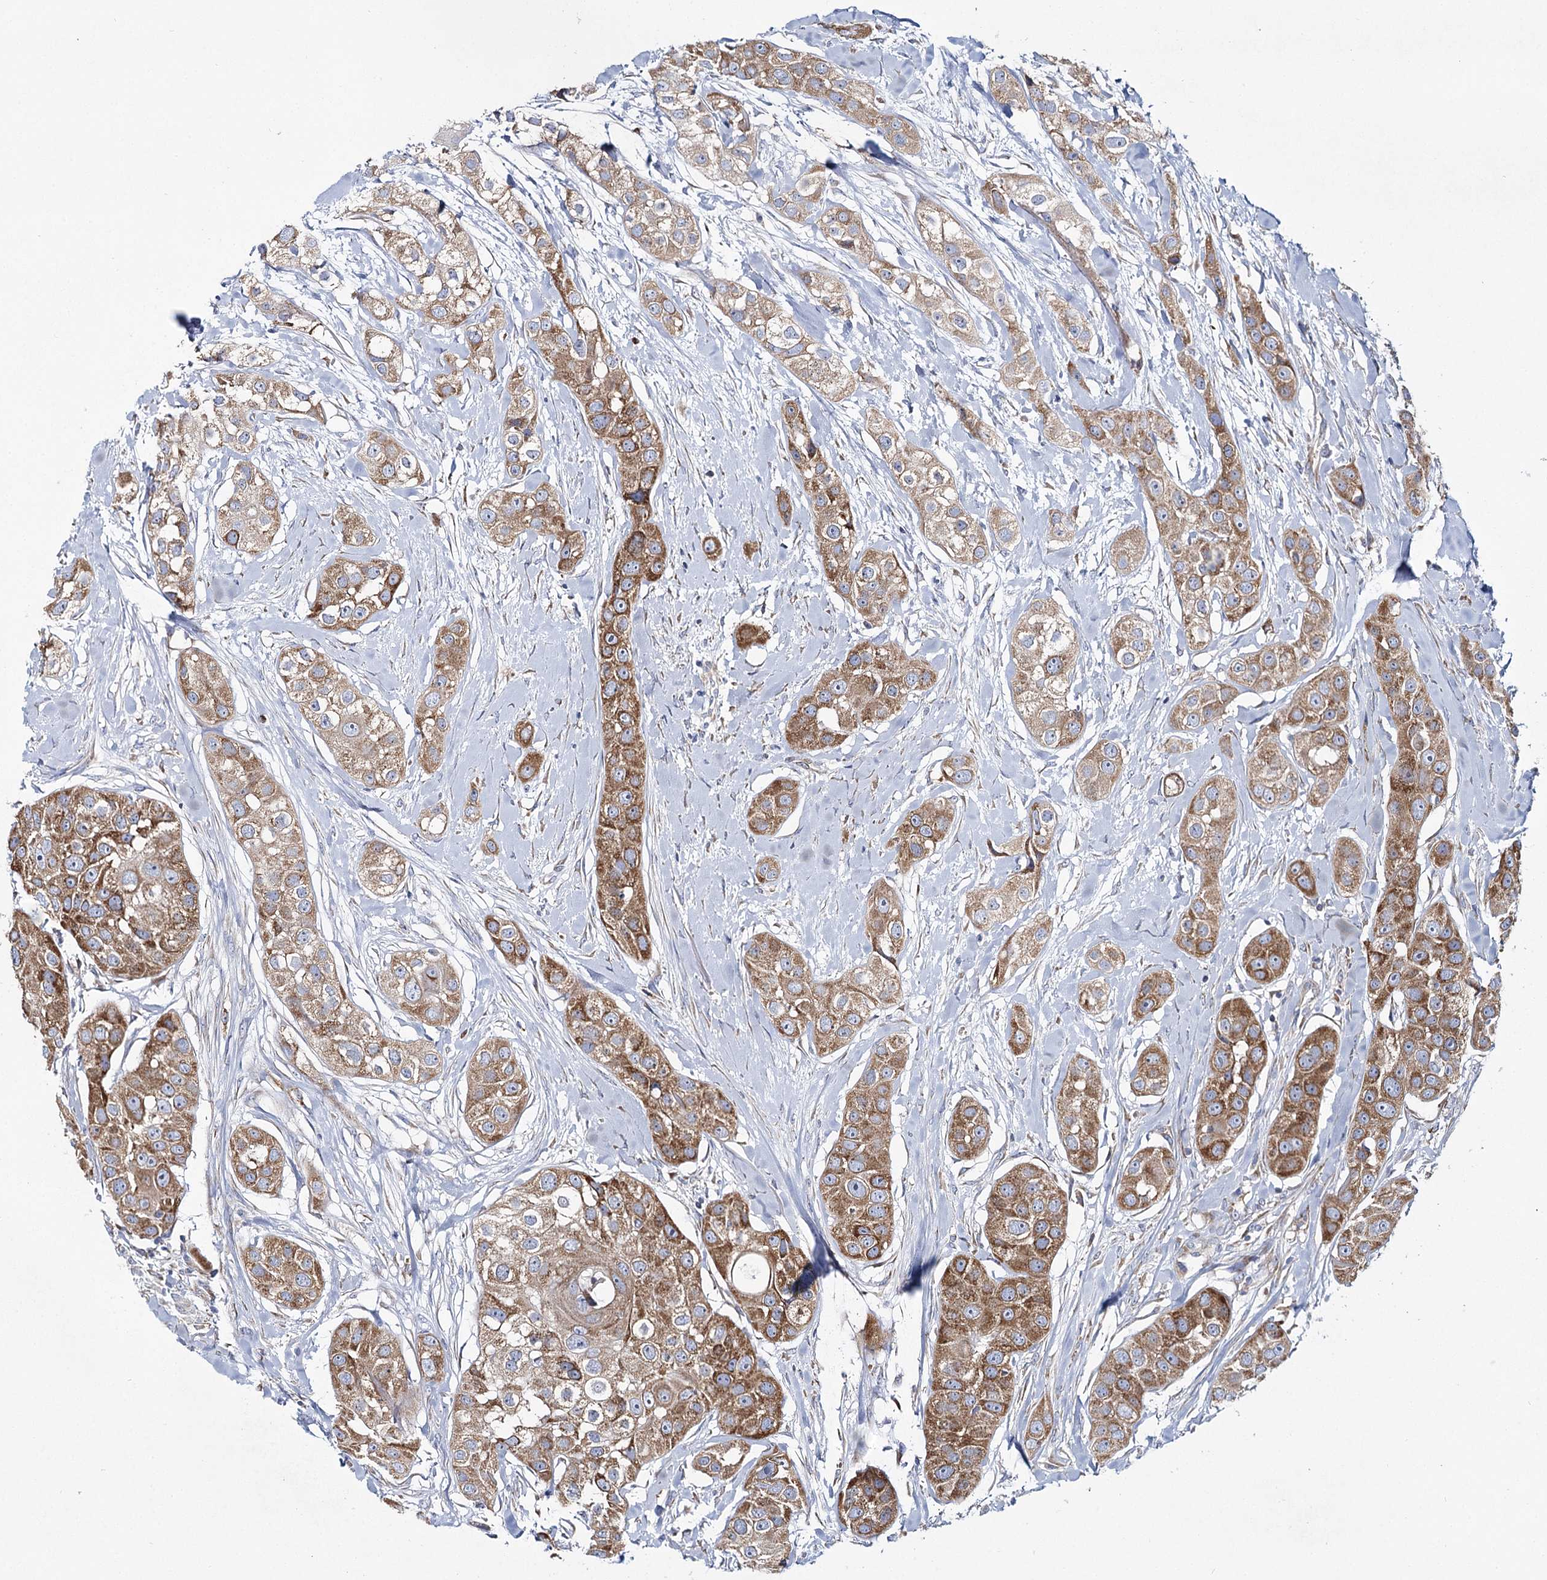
{"staining": {"intensity": "moderate", "quantity": ">75%", "location": "cytoplasmic/membranous"}, "tissue": "head and neck cancer", "cell_type": "Tumor cells", "image_type": "cancer", "snomed": [{"axis": "morphology", "description": "Normal tissue, NOS"}, {"axis": "morphology", "description": "Squamous cell carcinoma, NOS"}, {"axis": "topography", "description": "Skeletal muscle"}, {"axis": "topography", "description": "Head-Neck"}], "caption": "This is an image of immunohistochemistry staining of head and neck cancer (squamous cell carcinoma), which shows moderate positivity in the cytoplasmic/membranous of tumor cells.", "gene": "THUMPD3", "patient": {"sex": "male", "age": 51}}